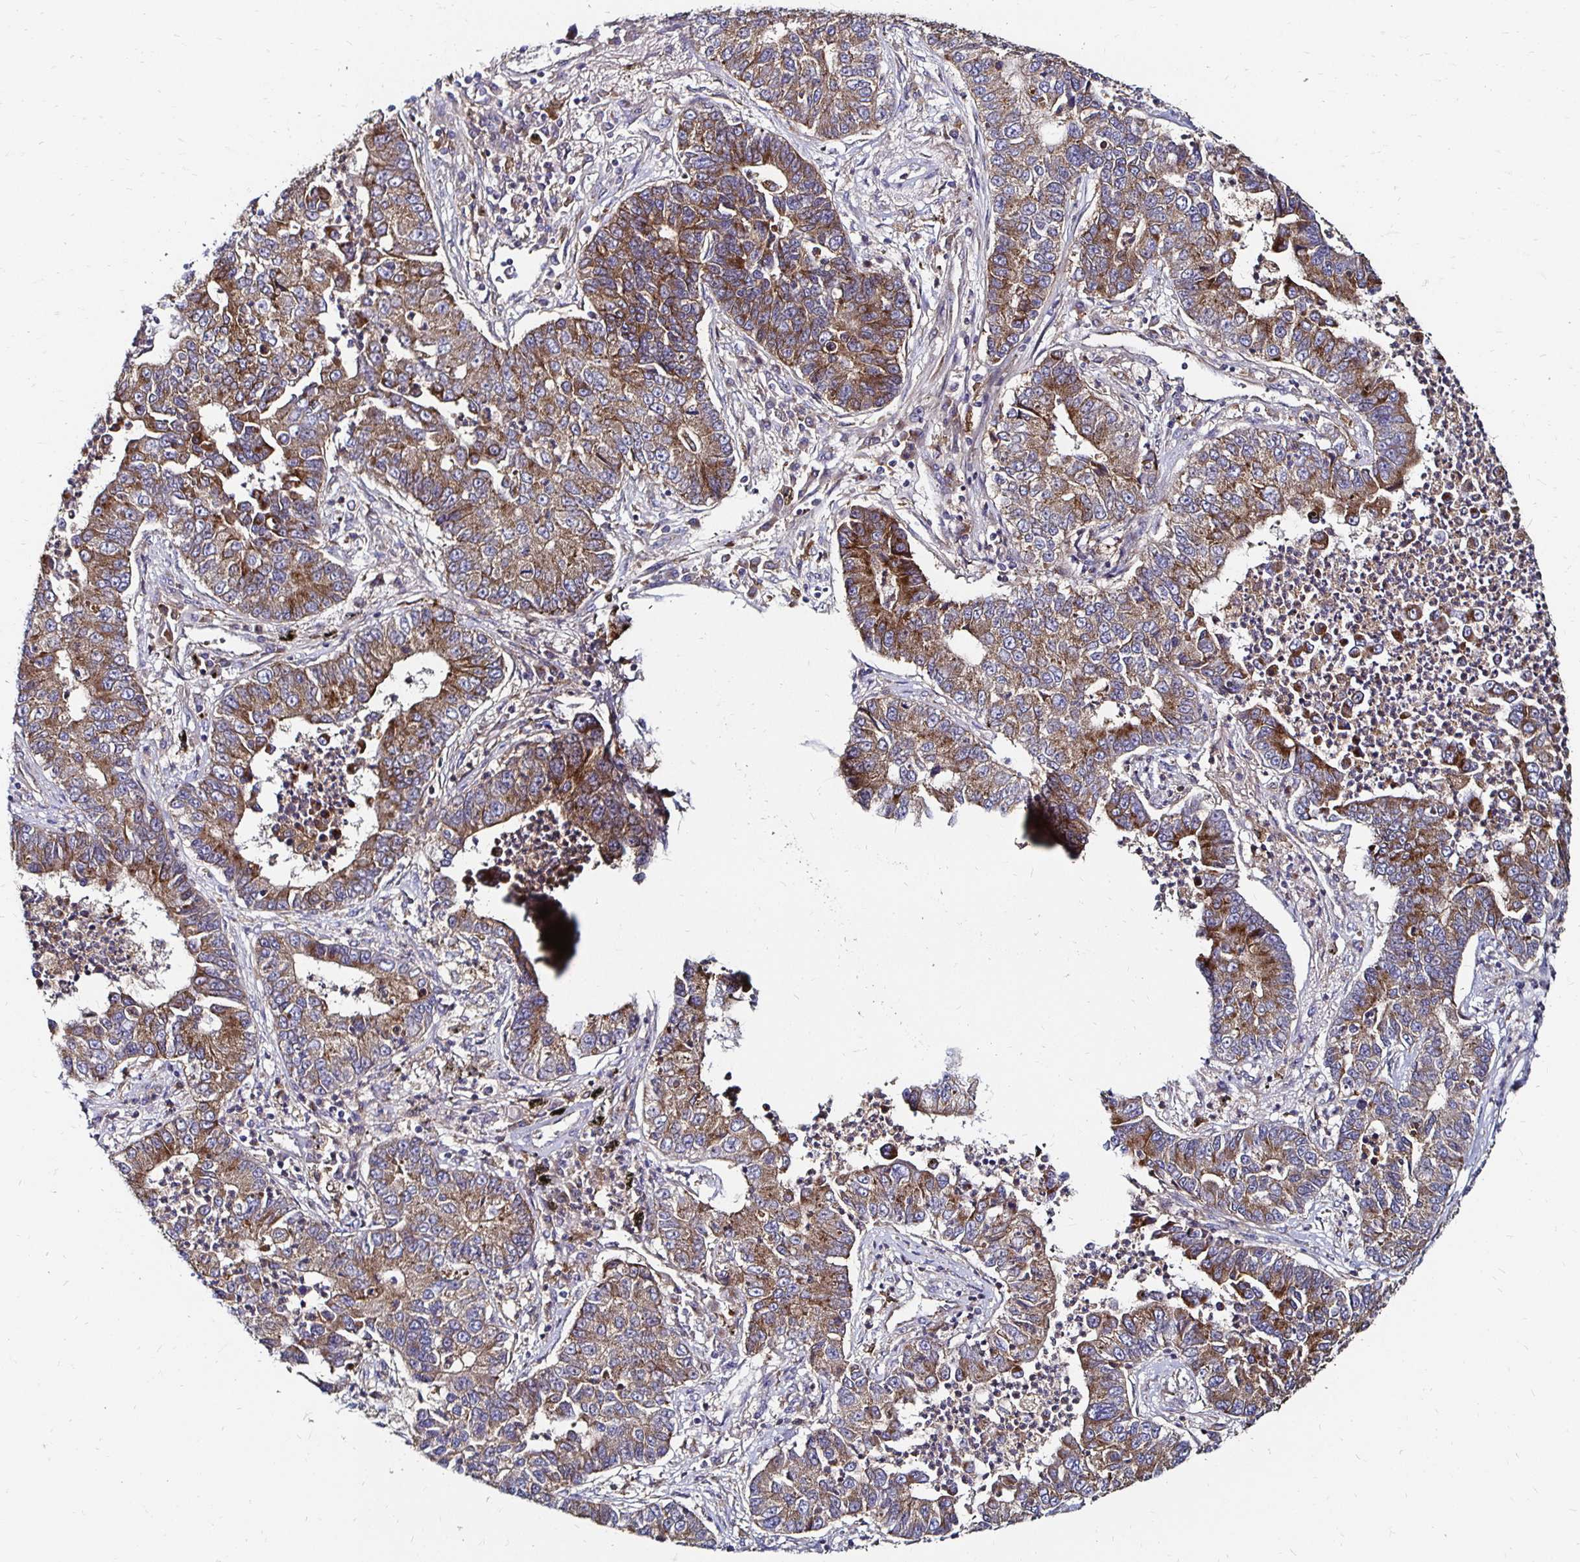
{"staining": {"intensity": "moderate", "quantity": ">75%", "location": "cytoplasmic/membranous"}, "tissue": "lung cancer", "cell_type": "Tumor cells", "image_type": "cancer", "snomed": [{"axis": "morphology", "description": "Adenocarcinoma, NOS"}, {"axis": "topography", "description": "Lung"}], "caption": "Protein staining exhibits moderate cytoplasmic/membranous positivity in approximately >75% of tumor cells in adenocarcinoma (lung).", "gene": "NCSTN", "patient": {"sex": "female", "age": 57}}